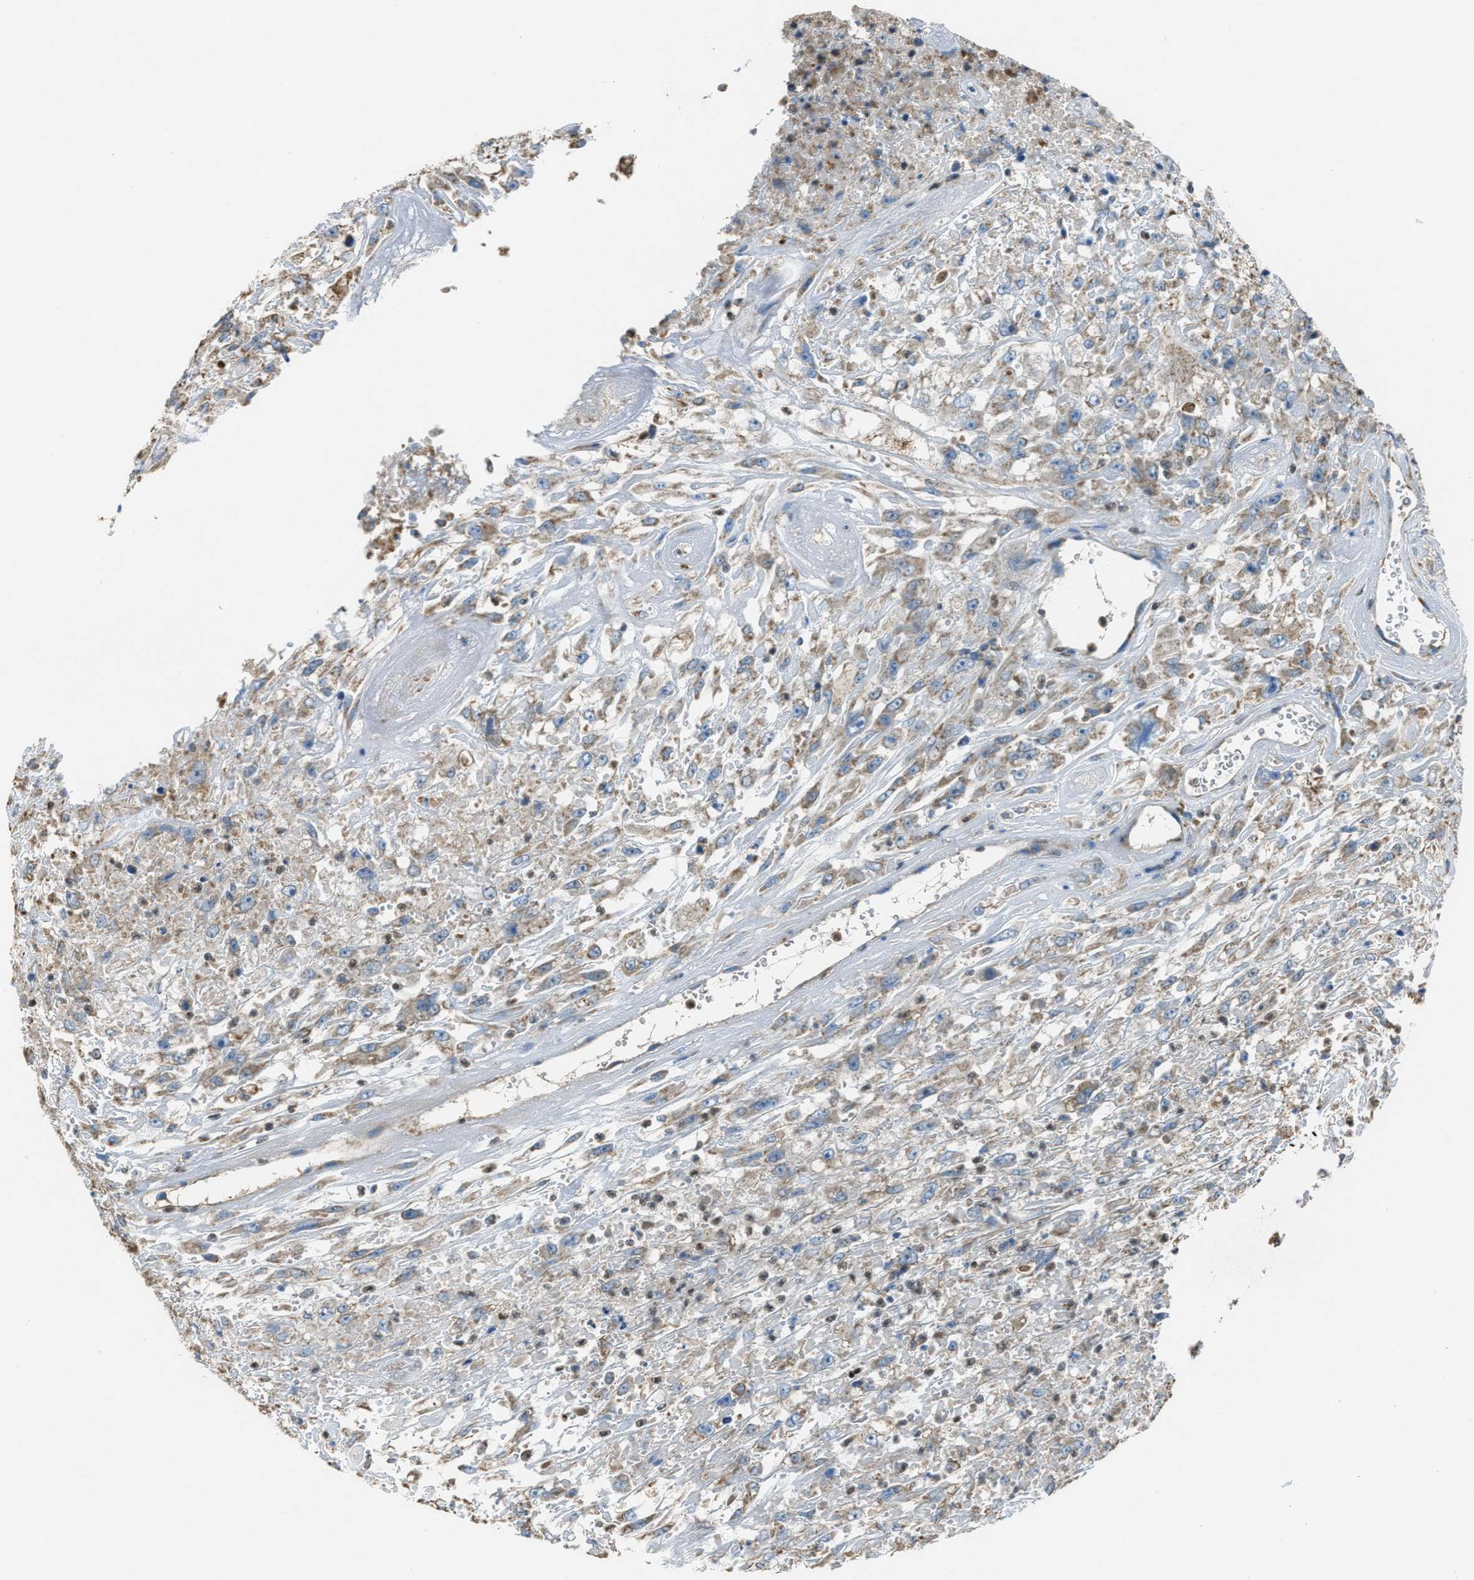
{"staining": {"intensity": "moderate", "quantity": ">75%", "location": "cytoplasmic/membranous"}, "tissue": "urothelial cancer", "cell_type": "Tumor cells", "image_type": "cancer", "snomed": [{"axis": "morphology", "description": "Urothelial carcinoma, High grade"}, {"axis": "topography", "description": "Urinary bladder"}], "caption": "Approximately >75% of tumor cells in urothelial cancer demonstrate moderate cytoplasmic/membranous protein expression as visualized by brown immunohistochemical staining.", "gene": "SLC25A11", "patient": {"sex": "male", "age": 46}}